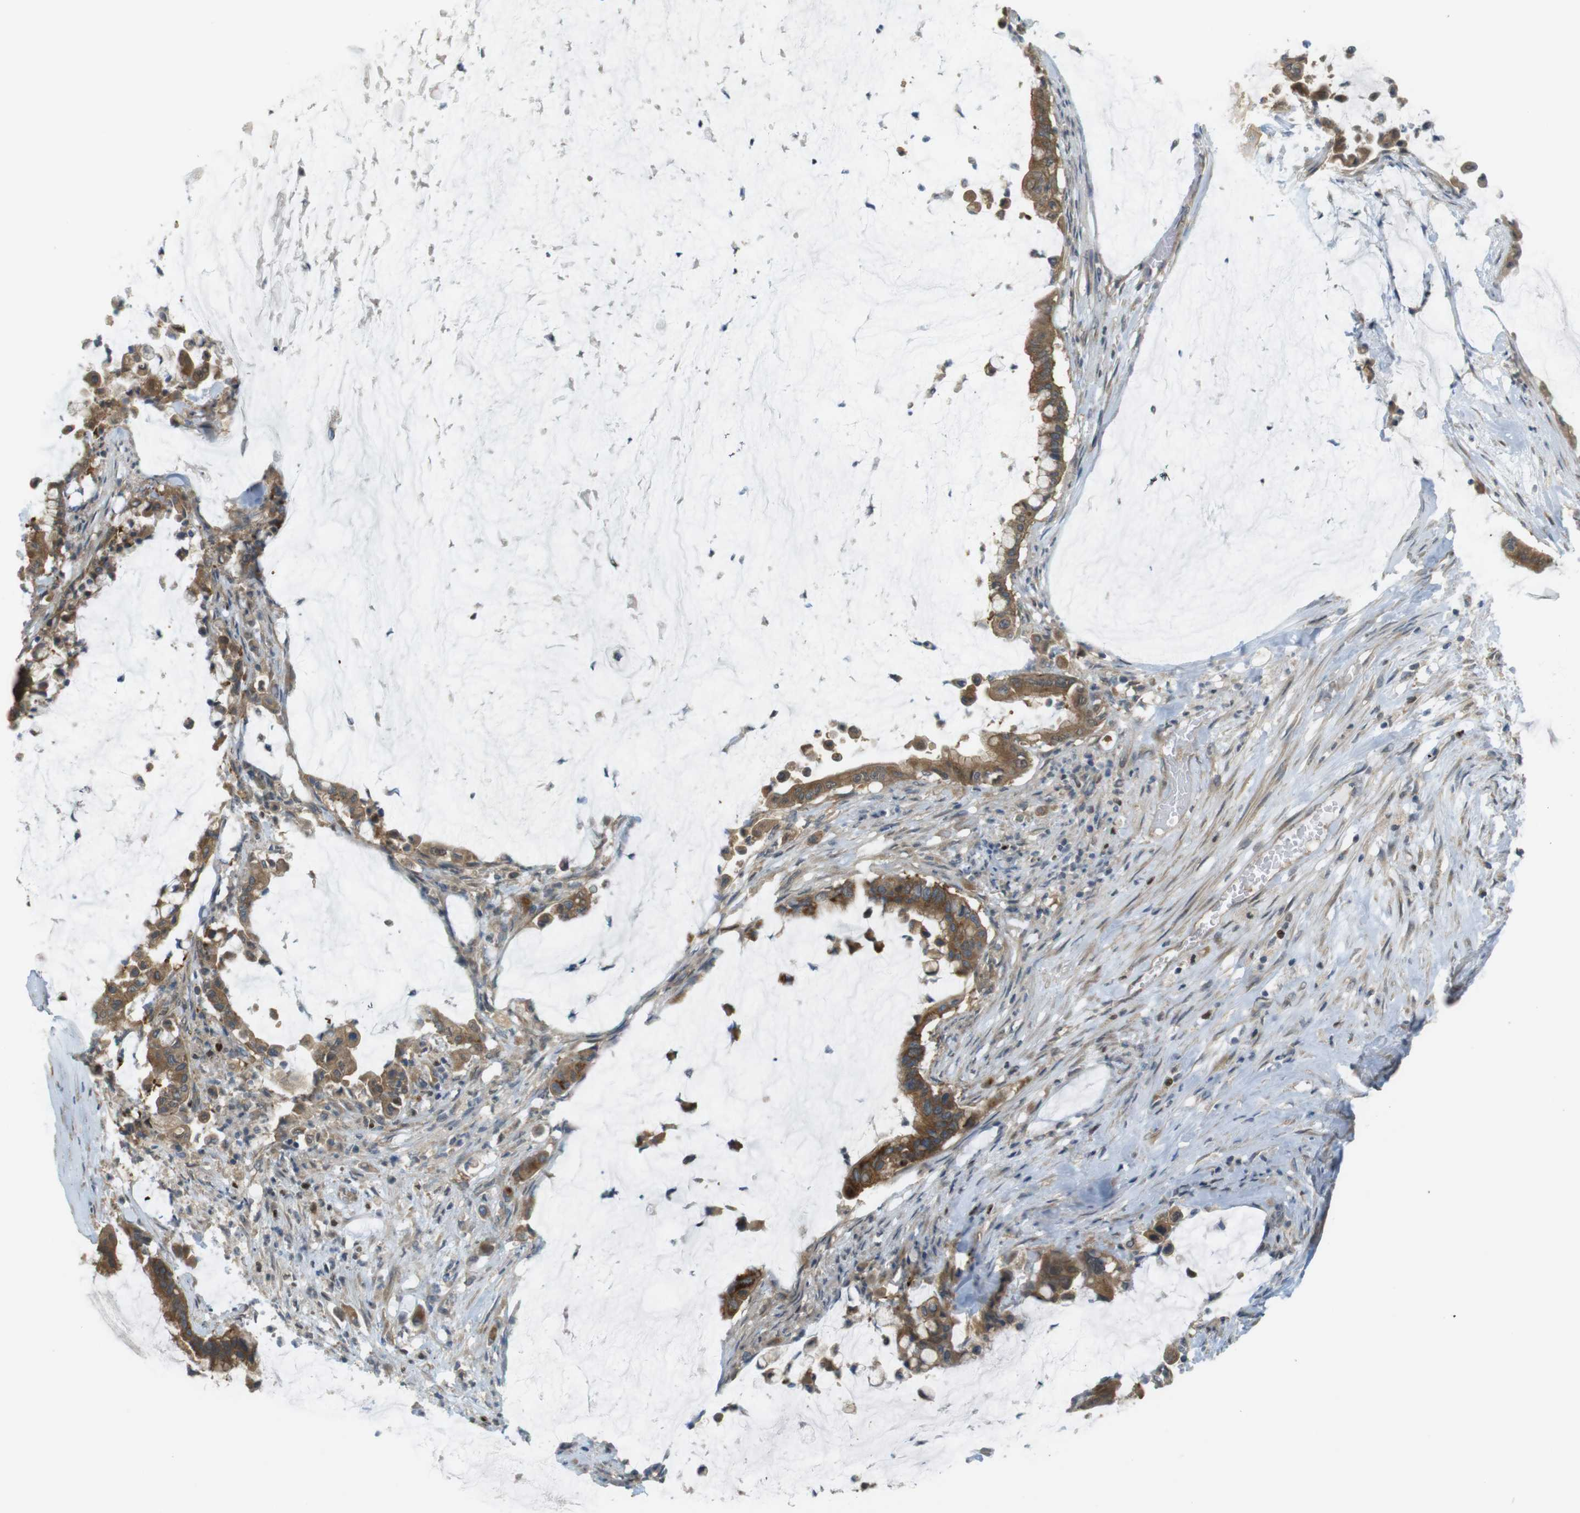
{"staining": {"intensity": "moderate", "quantity": ">75%", "location": "cytoplasmic/membranous"}, "tissue": "pancreatic cancer", "cell_type": "Tumor cells", "image_type": "cancer", "snomed": [{"axis": "morphology", "description": "Adenocarcinoma, NOS"}, {"axis": "topography", "description": "Pancreas"}], "caption": "Immunohistochemical staining of adenocarcinoma (pancreatic) reveals medium levels of moderate cytoplasmic/membranous staining in approximately >75% of tumor cells. (DAB IHC with brightfield microscopy, high magnification).", "gene": "ZDHHC20", "patient": {"sex": "male", "age": 41}}